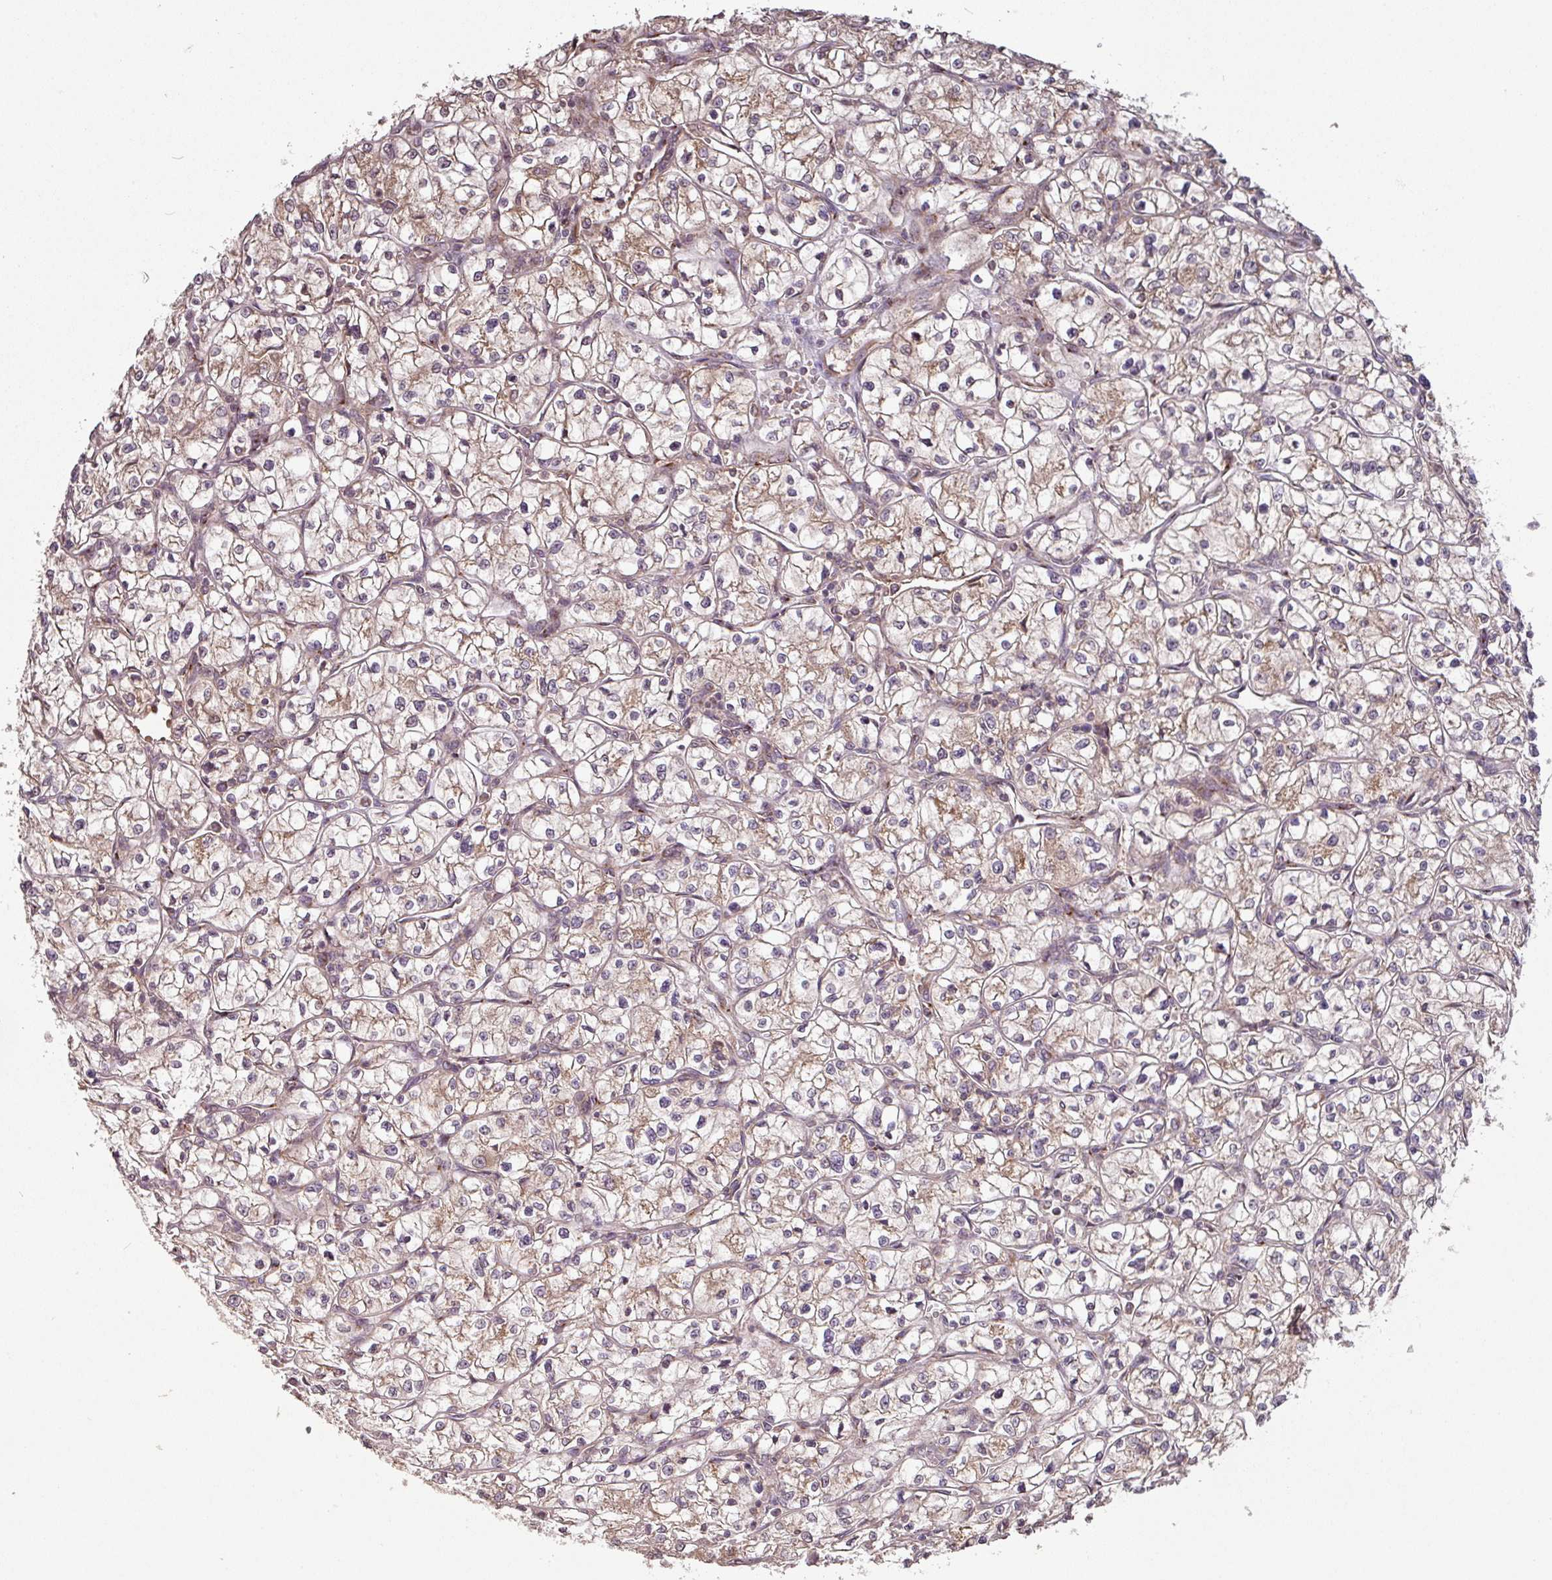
{"staining": {"intensity": "moderate", "quantity": "25%-75%", "location": "cytoplasmic/membranous"}, "tissue": "renal cancer", "cell_type": "Tumor cells", "image_type": "cancer", "snomed": [{"axis": "morphology", "description": "Adenocarcinoma, NOS"}, {"axis": "topography", "description": "Kidney"}], "caption": "The histopathology image displays a brown stain indicating the presence of a protein in the cytoplasmic/membranous of tumor cells in adenocarcinoma (renal). The staining was performed using DAB (3,3'-diaminobenzidine), with brown indicating positive protein expression. Nuclei are stained blue with hematoxylin.", "gene": "MRRF", "patient": {"sex": "female", "age": 64}}